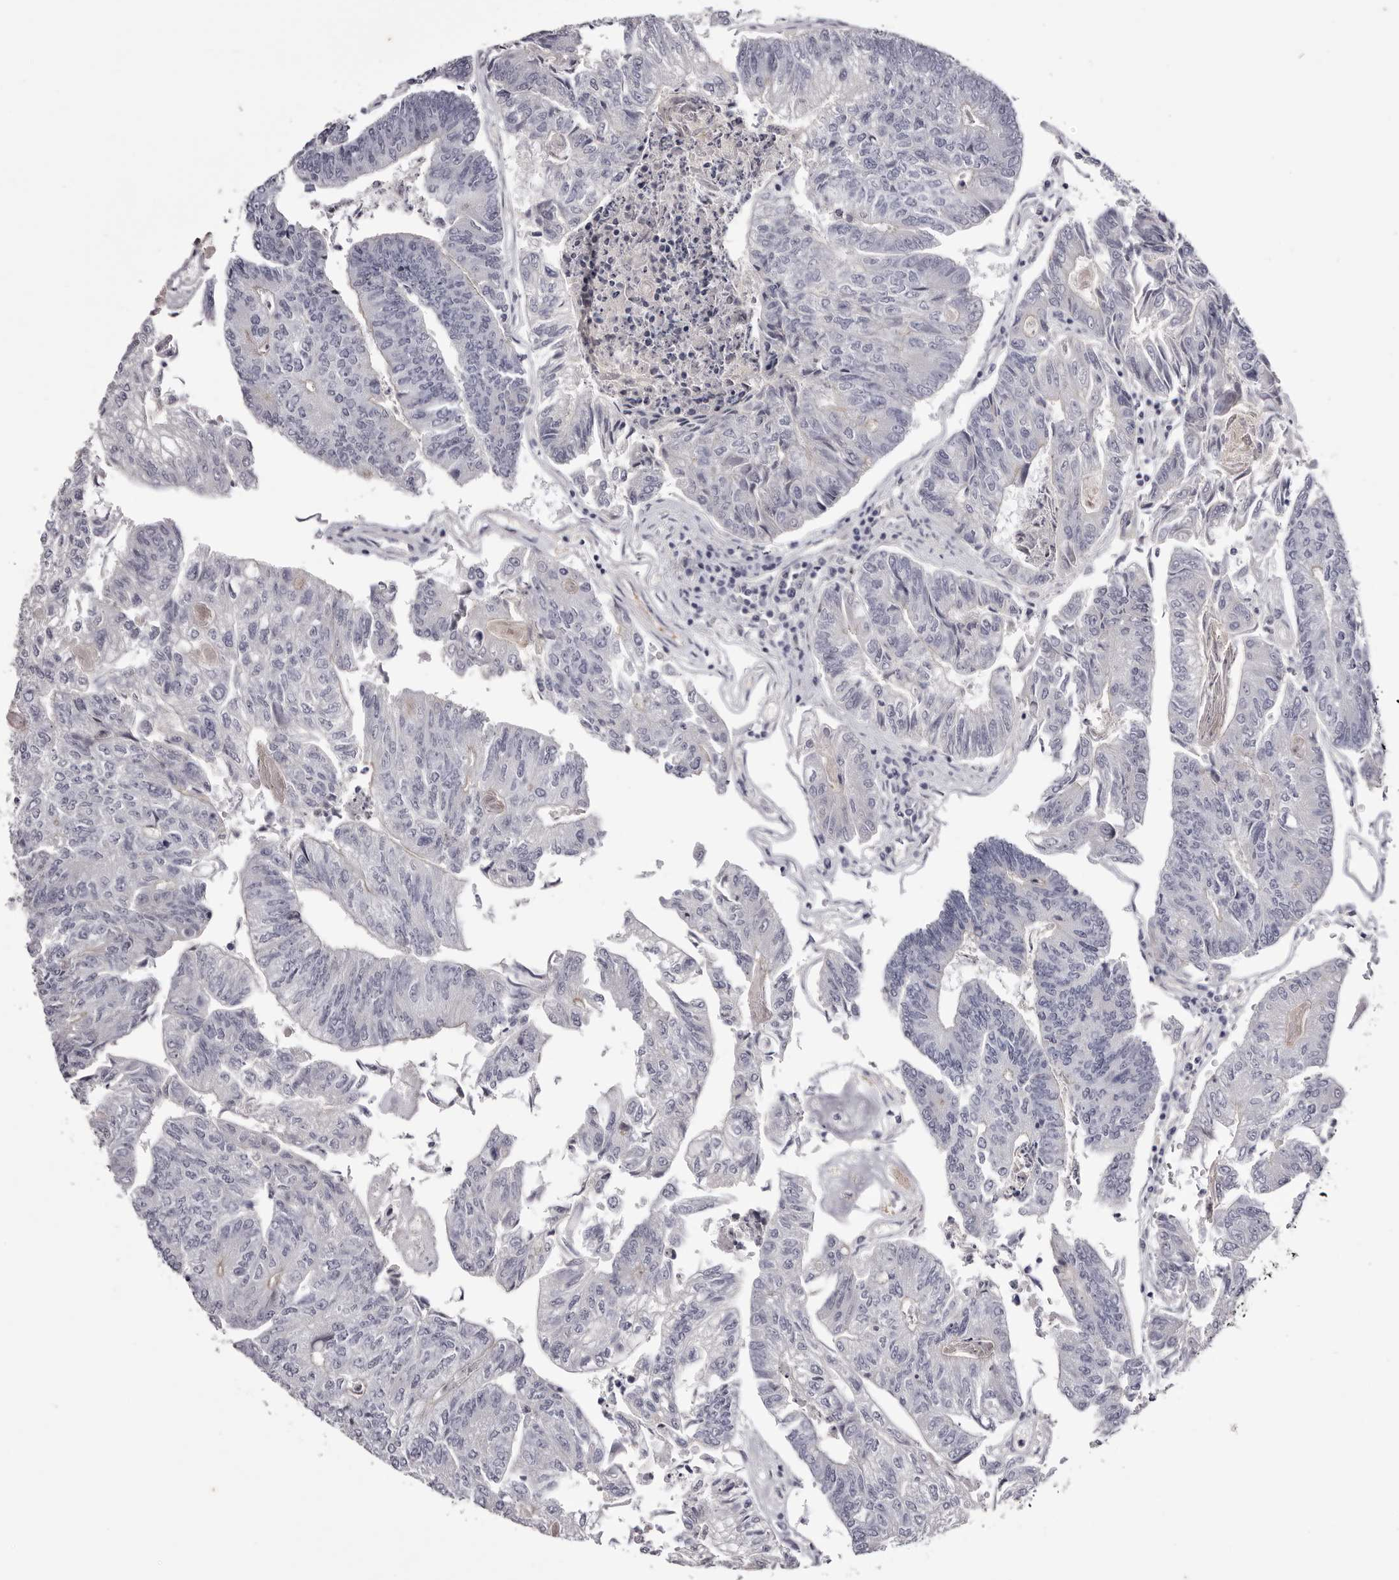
{"staining": {"intensity": "negative", "quantity": "none", "location": "none"}, "tissue": "colorectal cancer", "cell_type": "Tumor cells", "image_type": "cancer", "snomed": [{"axis": "morphology", "description": "Adenocarcinoma, NOS"}, {"axis": "topography", "description": "Colon"}], "caption": "The IHC image has no significant staining in tumor cells of adenocarcinoma (colorectal) tissue. (Immunohistochemistry (ihc), brightfield microscopy, high magnification).", "gene": "CA6", "patient": {"sex": "female", "age": 67}}